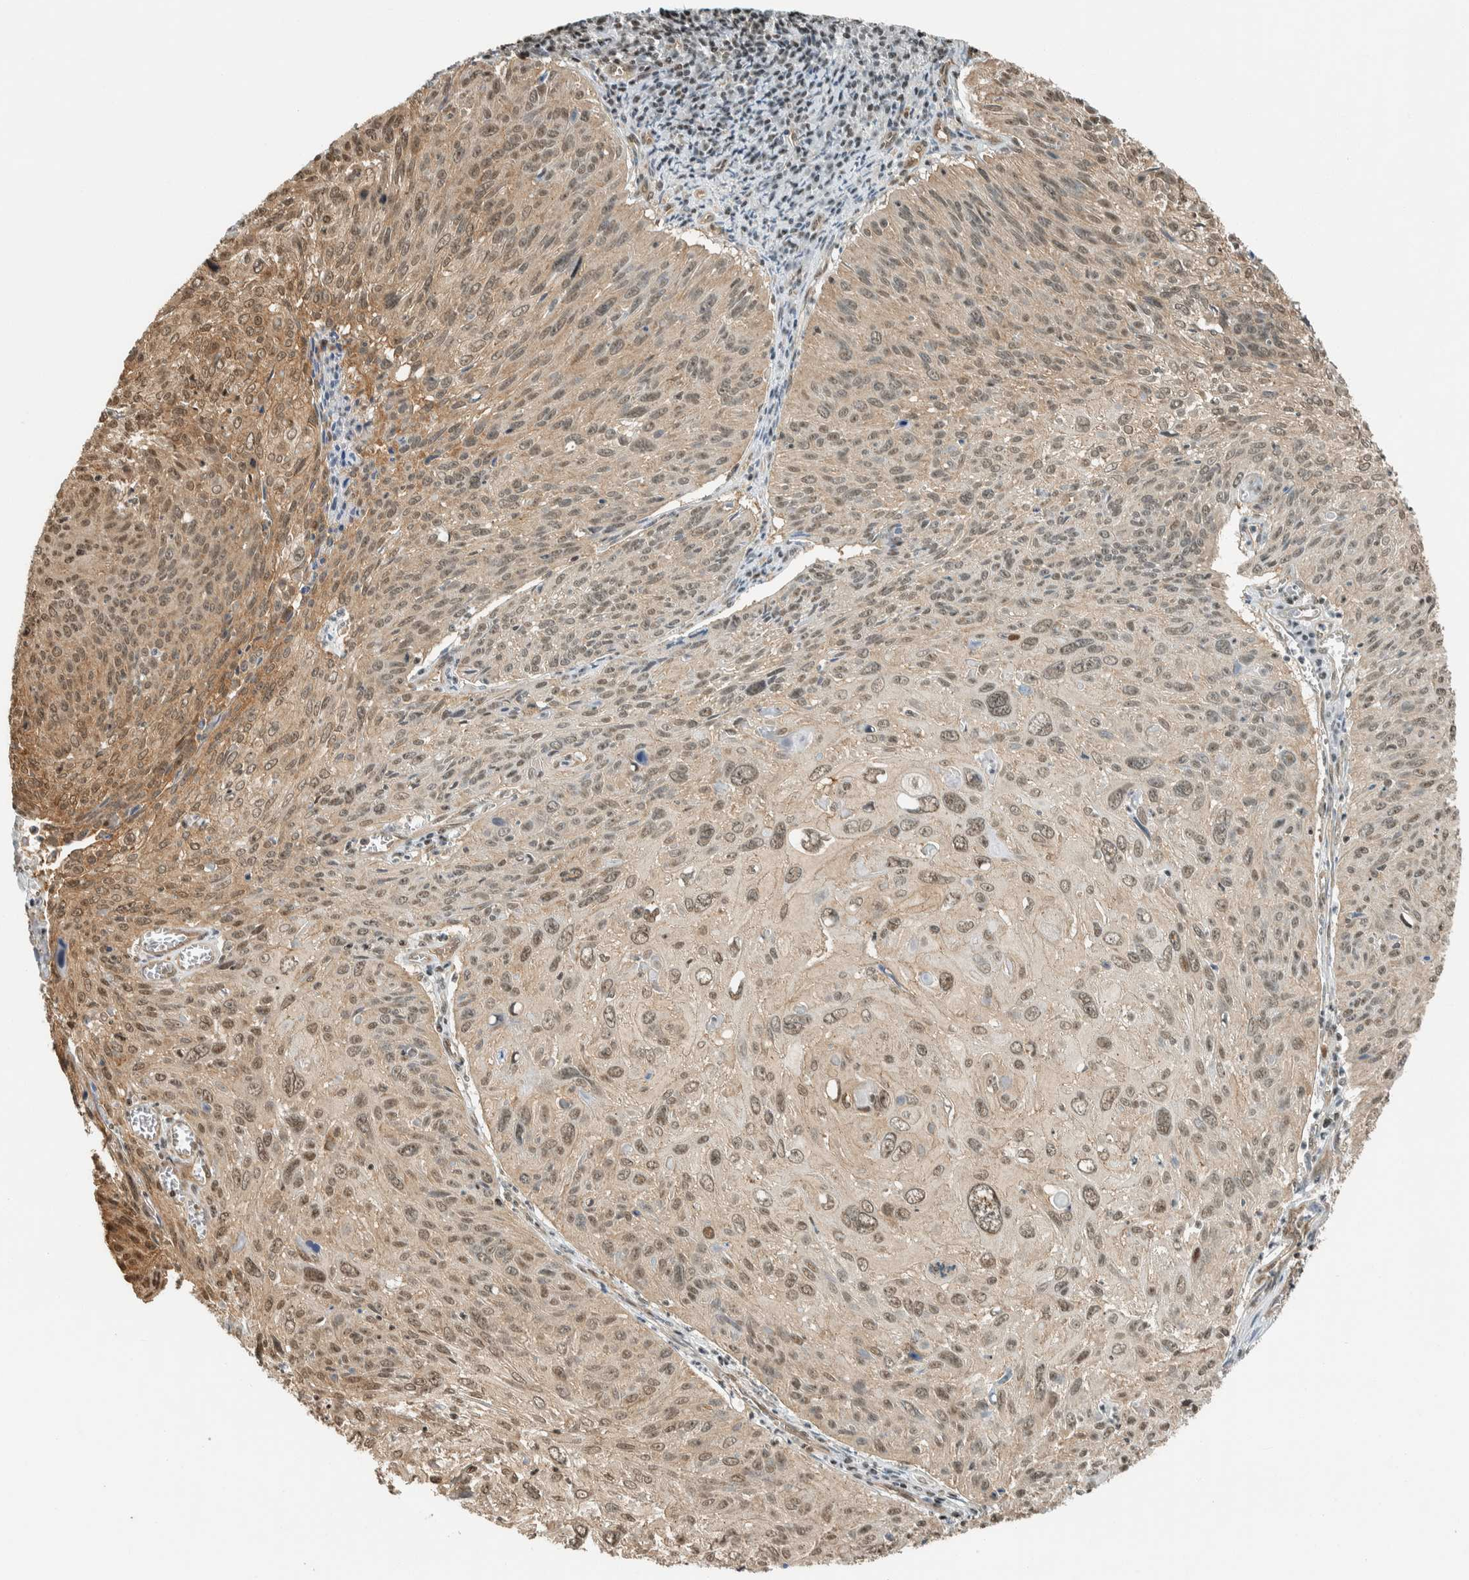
{"staining": {"intensity": "moderate", "quantity": "25%-75%", "location": "cytoplasmic/membranous,nuclear"}, "tissue": "cervical cancer", "cell_type": "Tumor cells", "image_type": "cancer", "snomed": [{"axis": "morphology", "description": "Squamous cell carcinoma, NOS"}, {"axis": "topography", "description": "Cervix"}], "caption": "Protein expression analysis of human cervical cancer (squamous cell carcinoma) reveals moderate cytoplasmic/membranous and nuclear positivity in approximately 25%-75% of tumor cells.", "gene": "NIBAN2", "patient": {"sex": "female", "age": 51}}